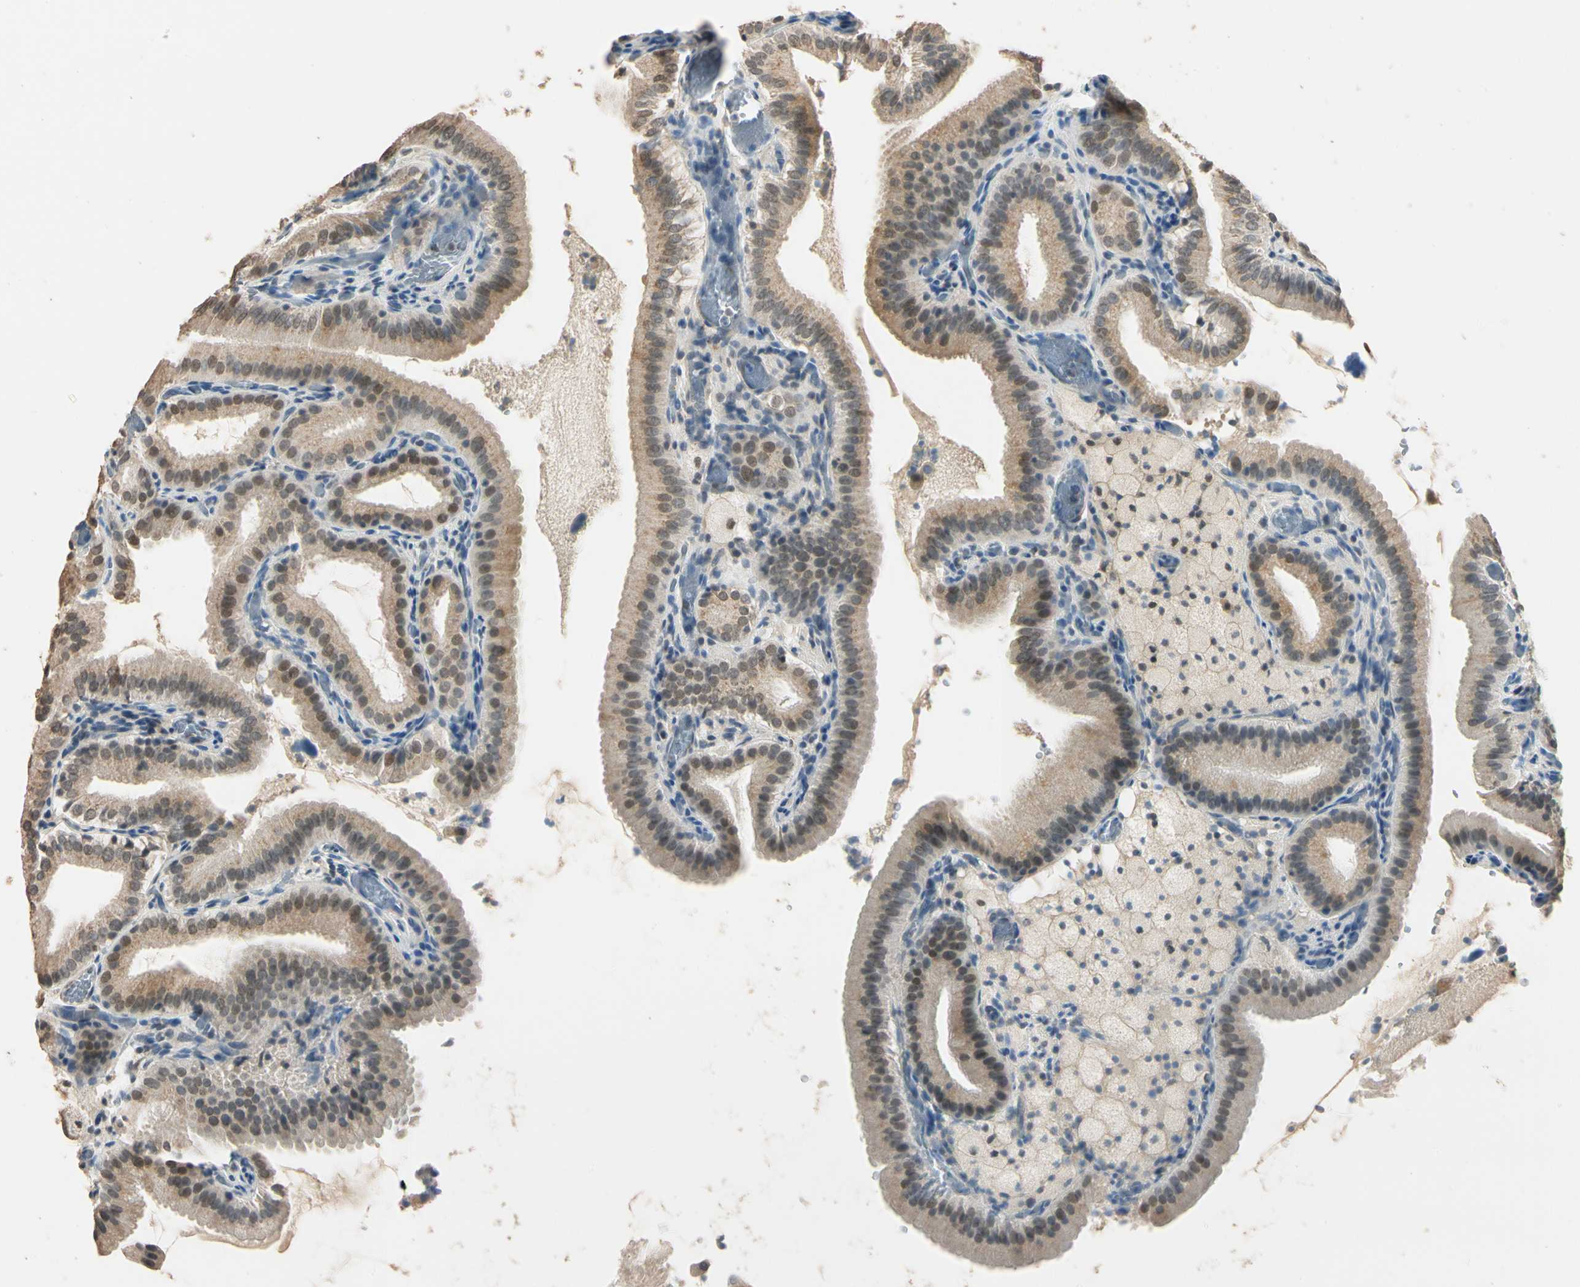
{"staining": {"intensity": "weak", "quantity": ">75%", "location": "cytoplasmic/membranous,nuclear"}, "tissue": "gallbladder", "cell_type": "Glandular cells", "image_type": "normal", "snomed": [{"axis": "morphology", "description": "Normal tissue, NOS"}, {"axis": "topography", "description": "Gallbladder"}], "caption": "Brown immunohistochemical staining in benign human gallbladder reveals weak cytoplasmic/membranous,nuclear positivity in approximately >75% of glandular cells.", "gene": "TASOR", "patient": {"sex": "male", "age": 54}}